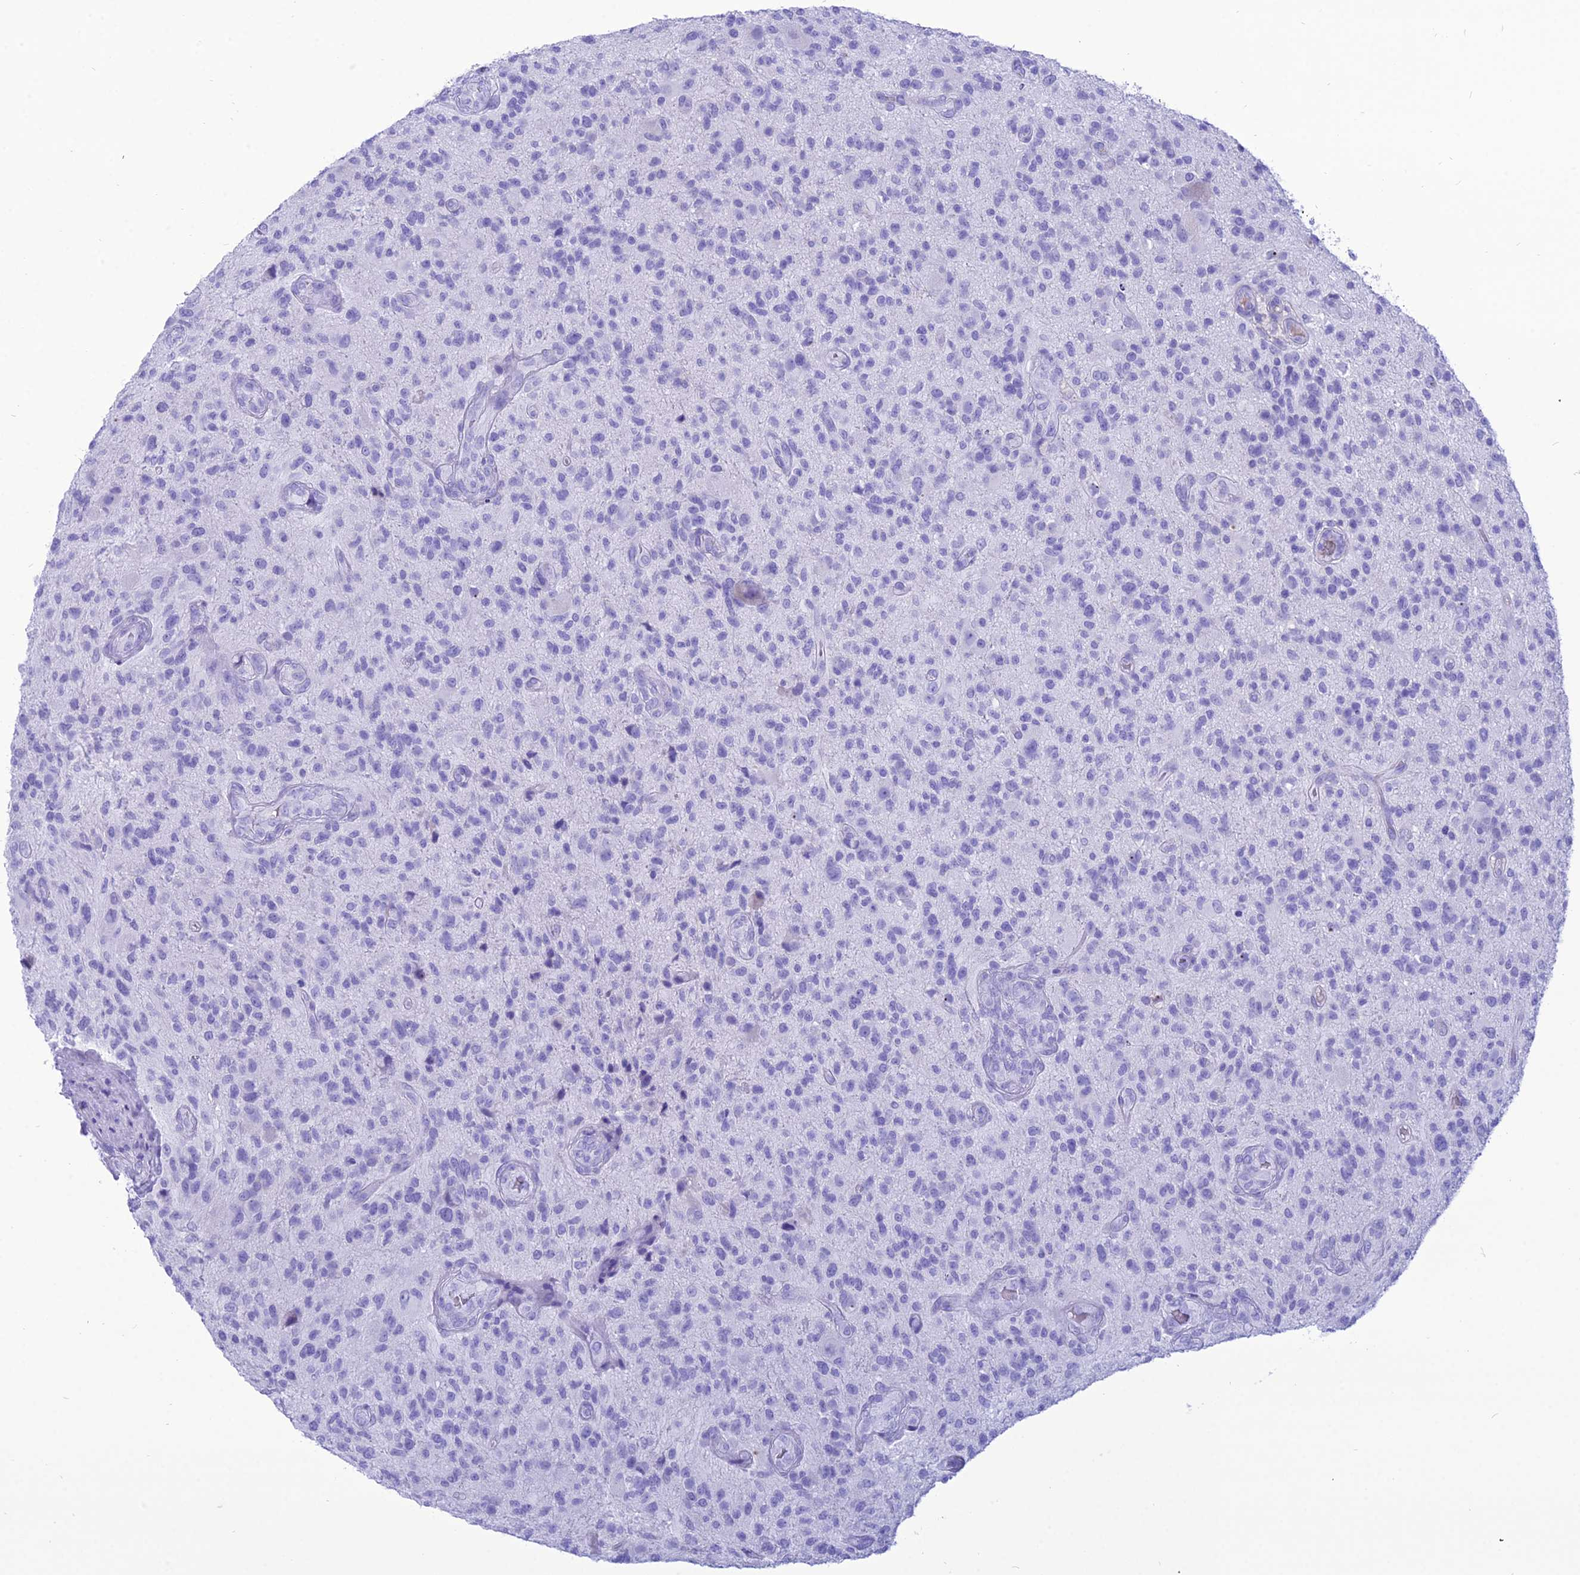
{"staining": {"intensity": "negative", "quantity": "none", "location": "none"}, "tissue": "glioma", "cell_type": "Tumor cells", "image_type": "cancer", "snomed": [{"axis": "morphology", "description": "Glioma, malignant, High grade"}, {"axis": "topography", "description": "Brain"}], "caption": "Malignant glioma (high-grade) was stained to show a protein in brown. There is no significant expression in tumor cells.", "gene": "PNMA5", "patient": {"sex": "male", "age": 47}}